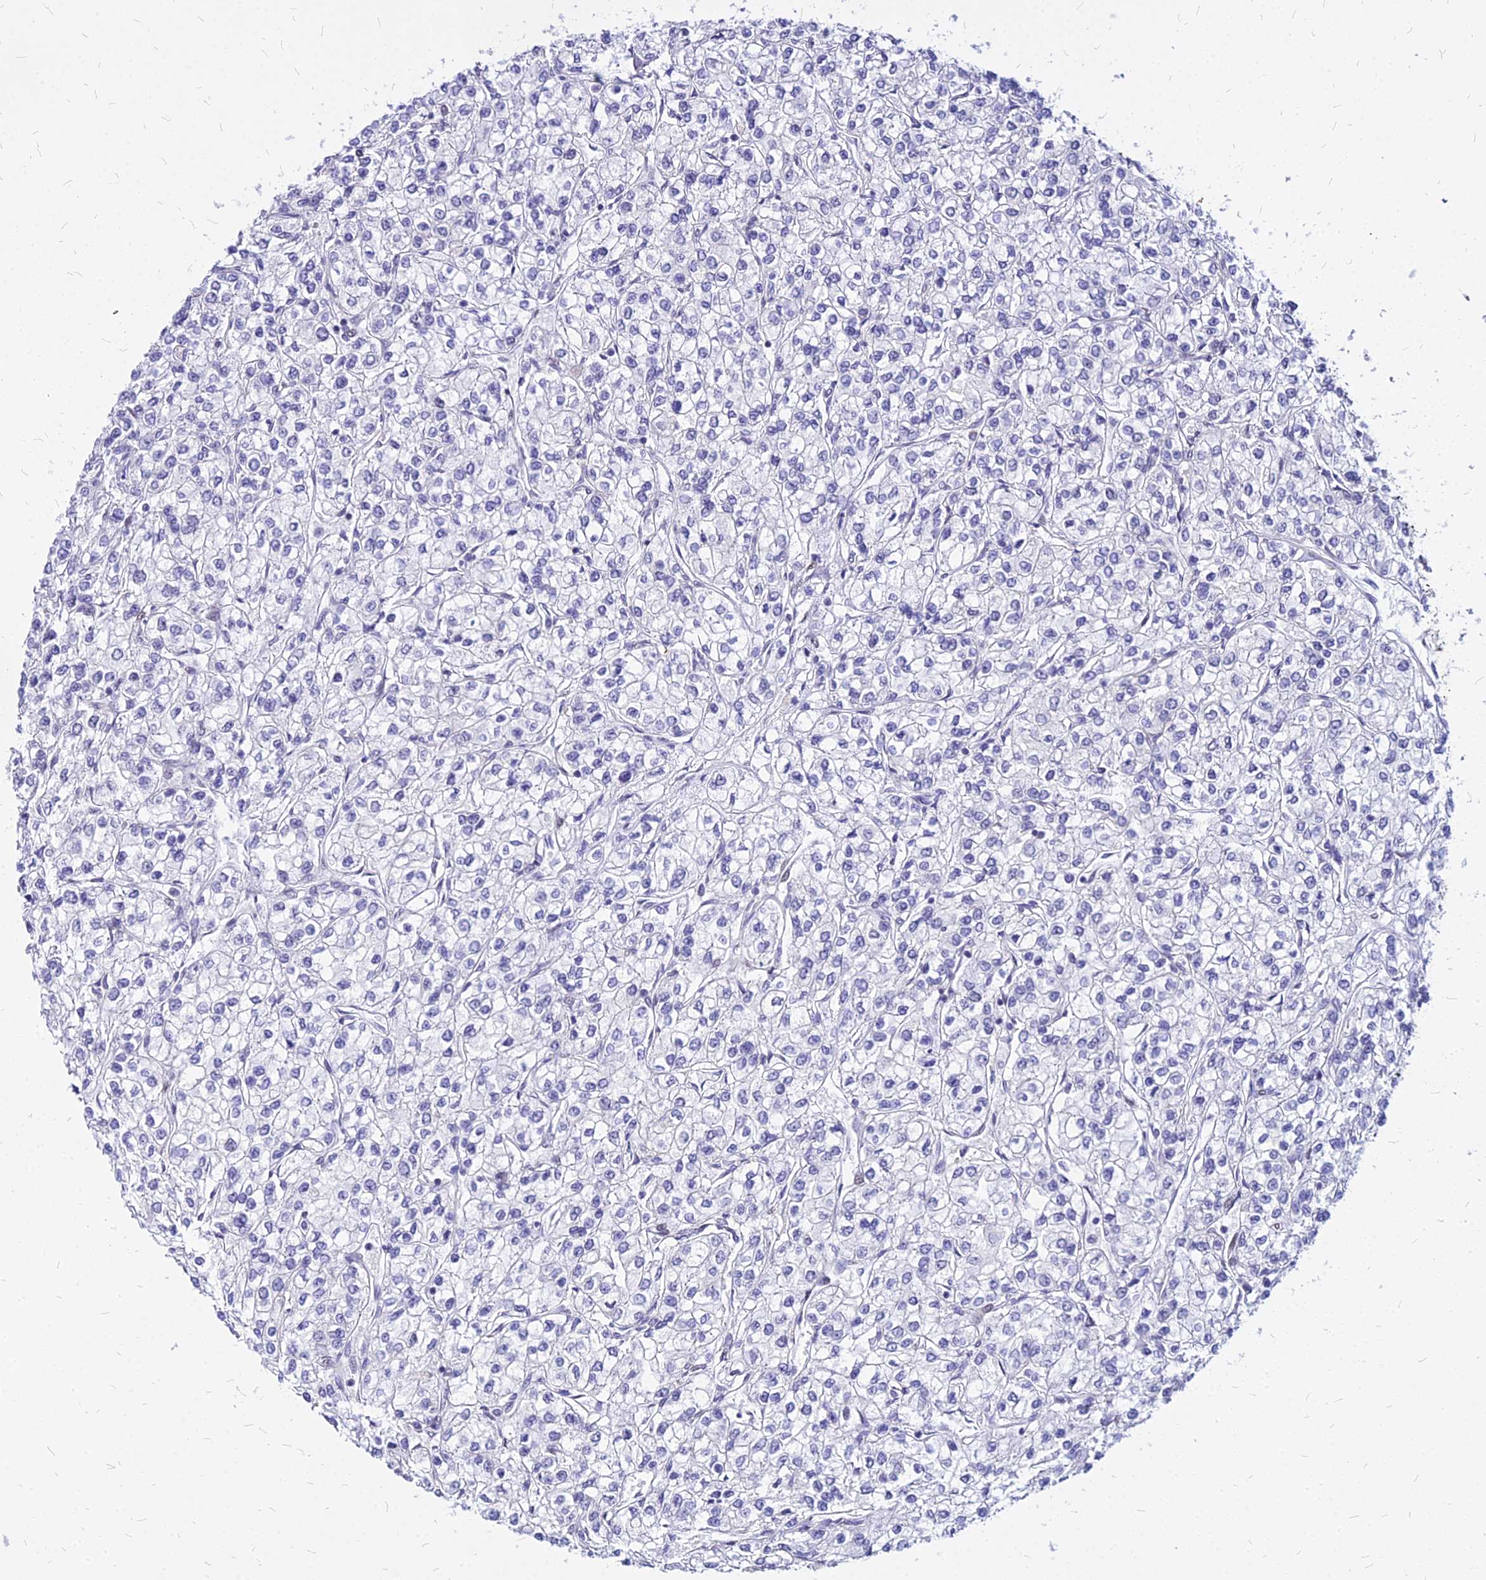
{"staining": {"intensity": "negative", "quantity": "none", "location": "none"}, "tissue": "renal cancer", "cell_type": "Tumor cells", "image_type": "cancer", "snomed": [{"axis": "morphology", "description": "Adenocarcinoma, NOS"}, {"axis": "topography", "description": "Kidney"}], "caption": "Adenocarcinoma (renal) stained for a protein using IHC demonstrates no positivity tumor cells.", "gene": "FDX2", "patient": {"sex": "male", "age": 80}}